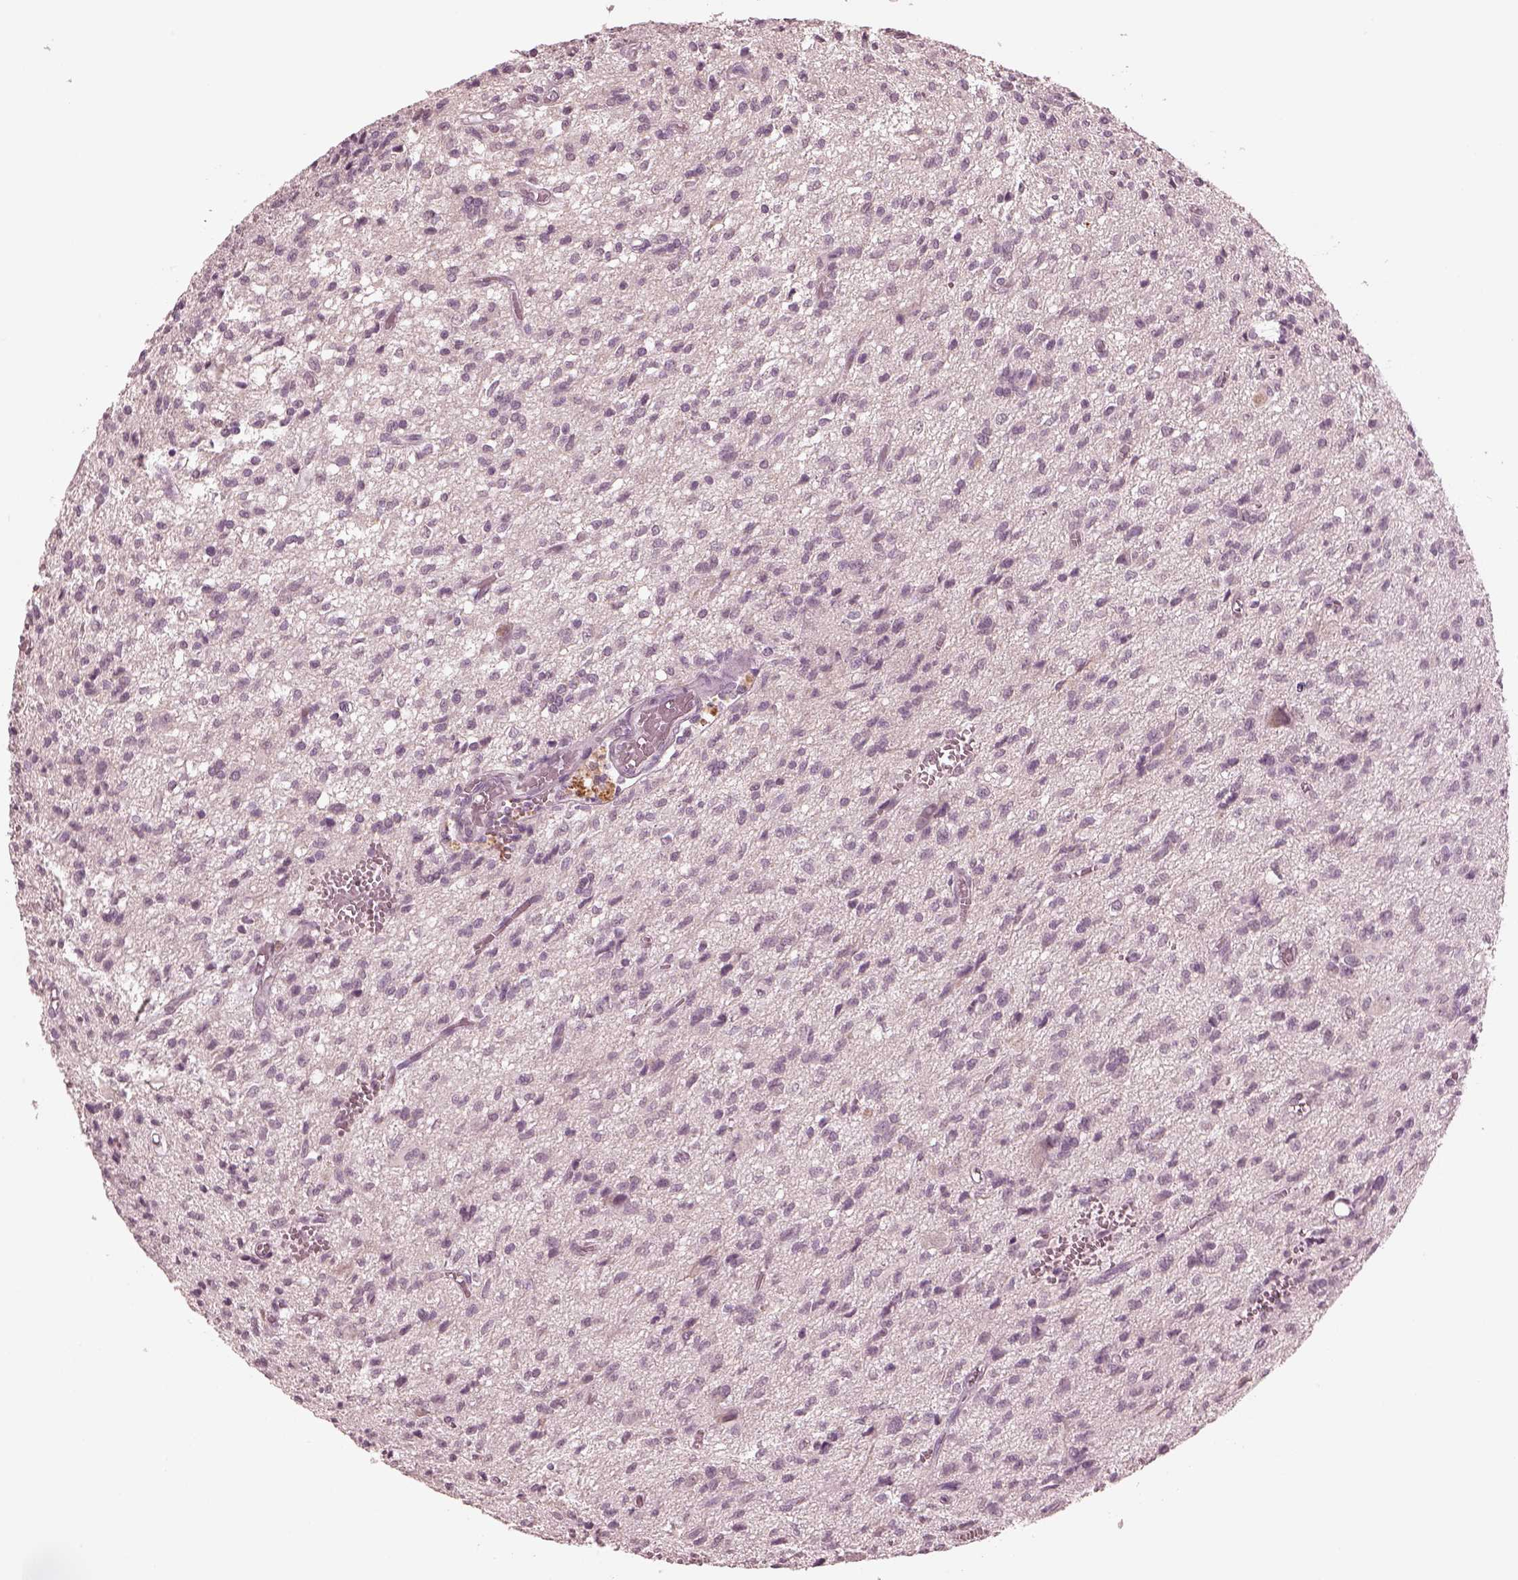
{"staining": {"intensity": "negative", "quantity": "none", "location": "none"}, "tissue": "glioma", "cell_type": "Tumor cells", "image_type": "cancer", "snomed": [{"axis": "morphology", "description": "Glioma, malignant, Low grade"}, {"axis": "topography", "description": "Brain"}], "caption": "Tumor cells show no significant staining in malignant glioma (low-grade).", "gene": "KRT79", "patient": {"sex": "male", "age": 64}}